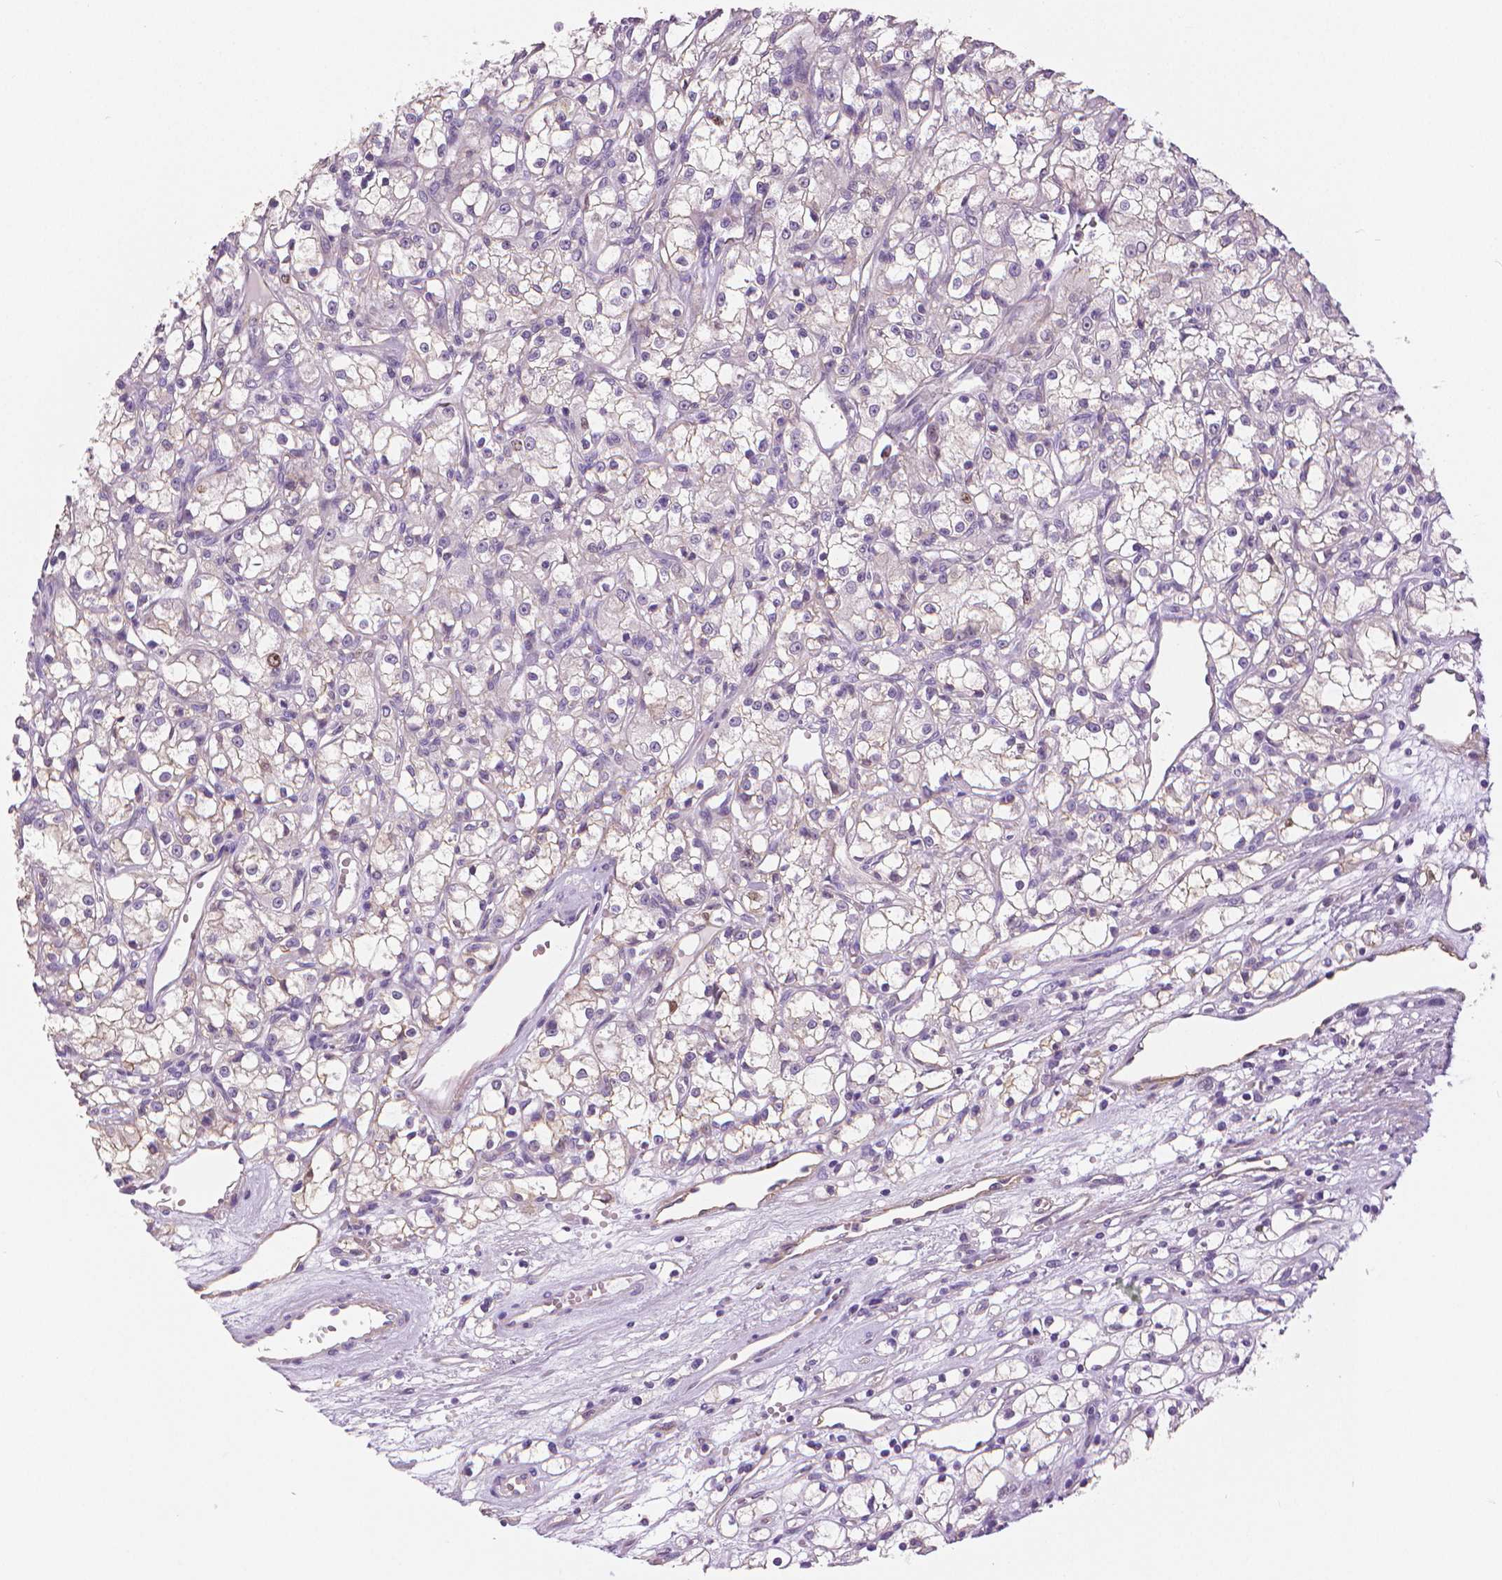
{"staining": {"intensity": "negative", "quantity": "none", "location": "none"}, "tissue": "renal cancer", "cell_type": "Tumor cells", "image_type": "cancer", "snomed": [{"axis": "morphology", "description": "Adenocarcinoma, NOS"}, {"axis": "topography", "description": "Kidney"}], "caption": "An immunohistochemistry (IHC) image of renal adenocarcinoma is shown. There is no staining in tumor cells of renal adenocarcinoma.", "gene": "MKI67", "patient": {"sex": "female", "age": 59}}